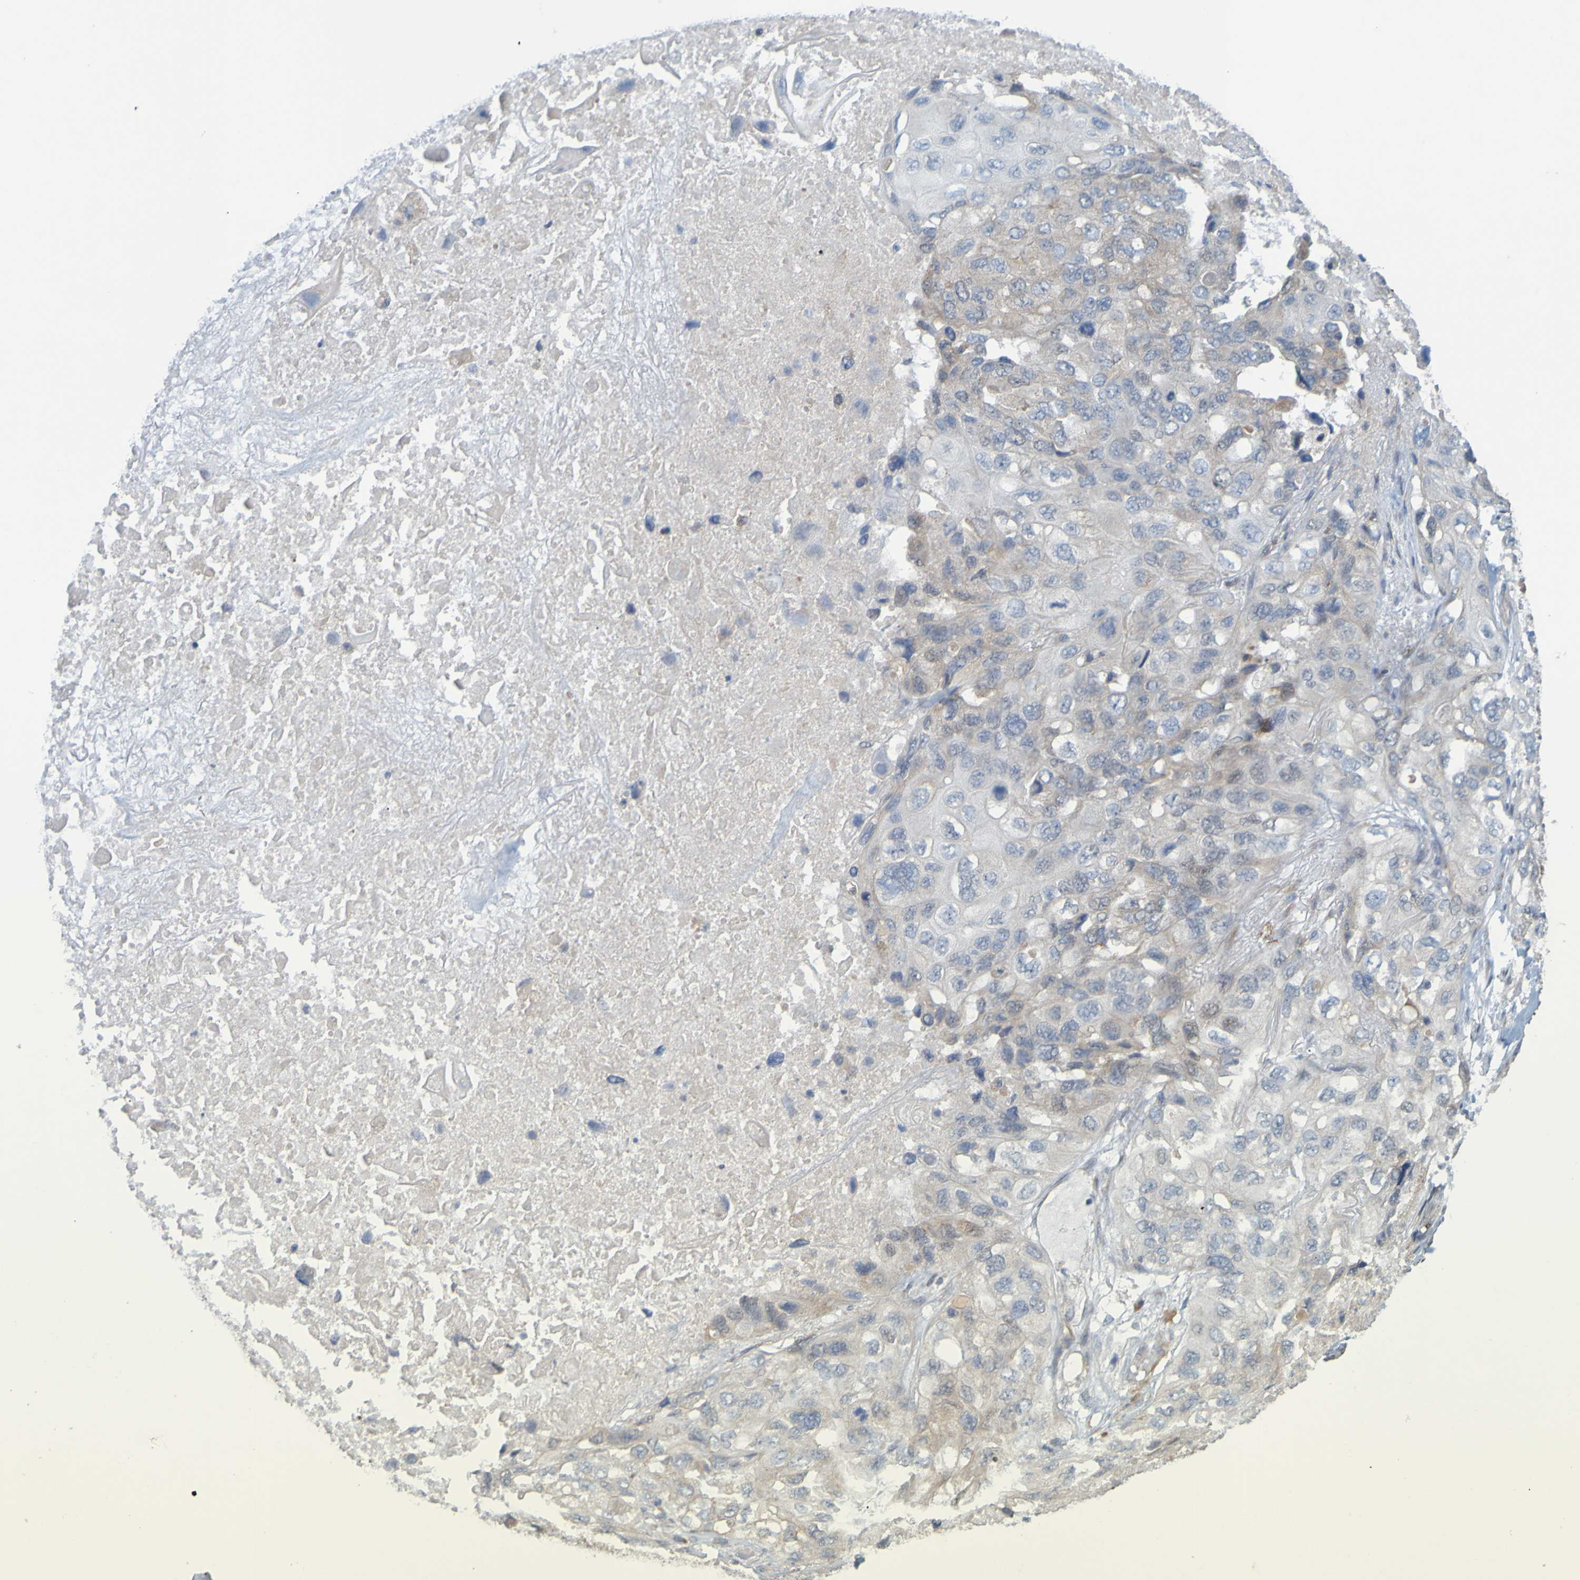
{"staining": {"intensity": "weak", "quantity": "25%-75%", "location": "cytoplasmic/membranous"}, "tissue": "lung cancer", "cell_type": "Tumor cells", "image_type": "cancer", "snomed": [{"axis": "morphology", "description": "Squamous cell carcinoma, NOS"}, {"axis": "topography", "description": "Lung"}], "caption": "Squamous cell carcinoma (lung) stained with a protein marker demonstrates weak staining in tumor cells.", "gene": "MOGS", "patient": {"sex": "female", "age": 73}}